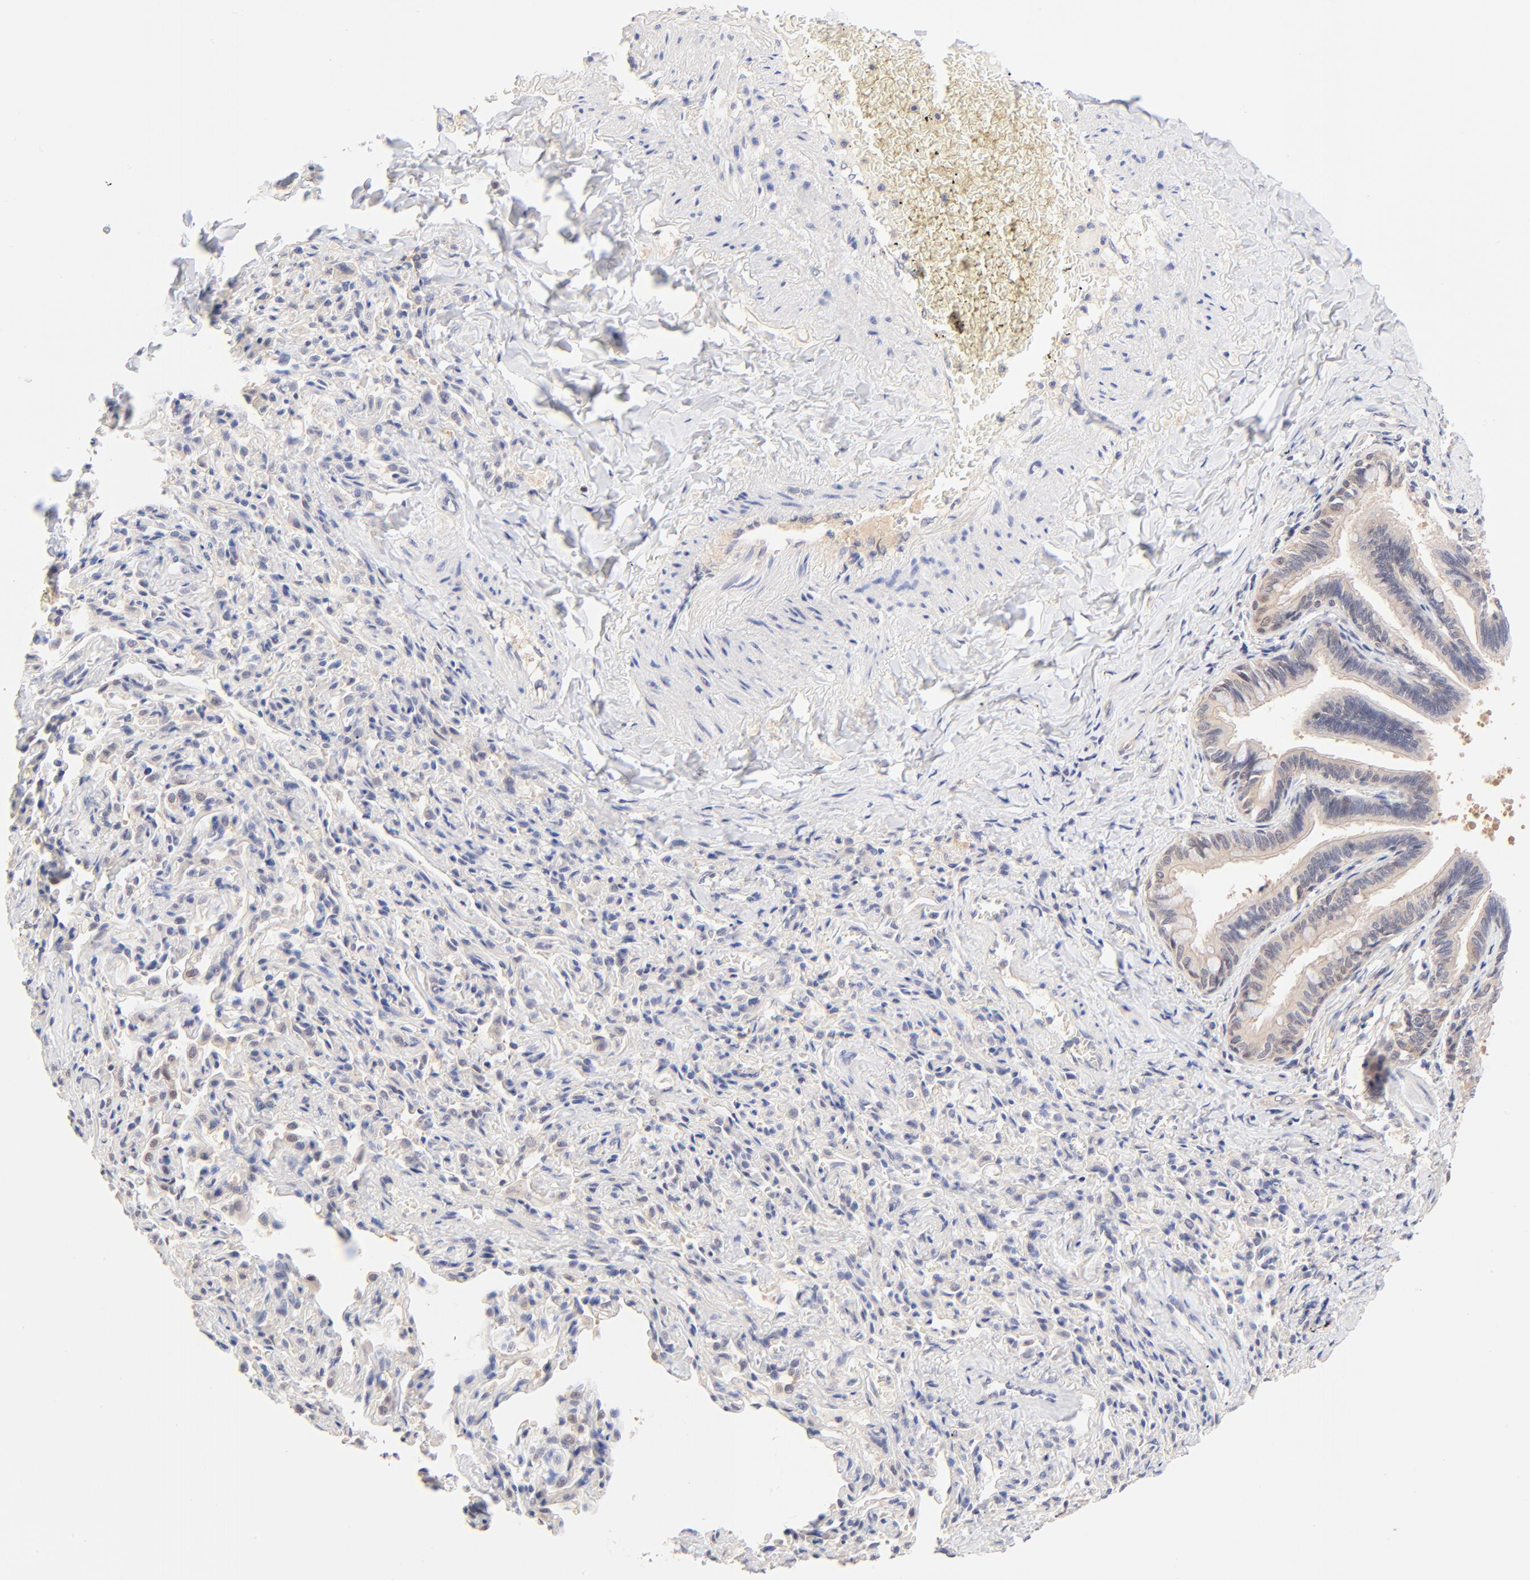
{"staining": {"intensity": "weak", "quantity": "25%-75%", "location": "nuclear"}, "tissue": "bronchus", "cell_type": "Respiratory epithelial cells", "image_type": "normal", "snomed": [{"axis": "morphology", "description": "Normal tissue, NOS"}, {"axis": "topography", "description": "Lung"}], "caption": "Bronchus stained for a protein (brown) displays weak nuclear positive positivity in about 25%-75% of respiratory epithelial cells.", "gene": "TXNL1", "patient": {"sex": "male", "age": 64}}